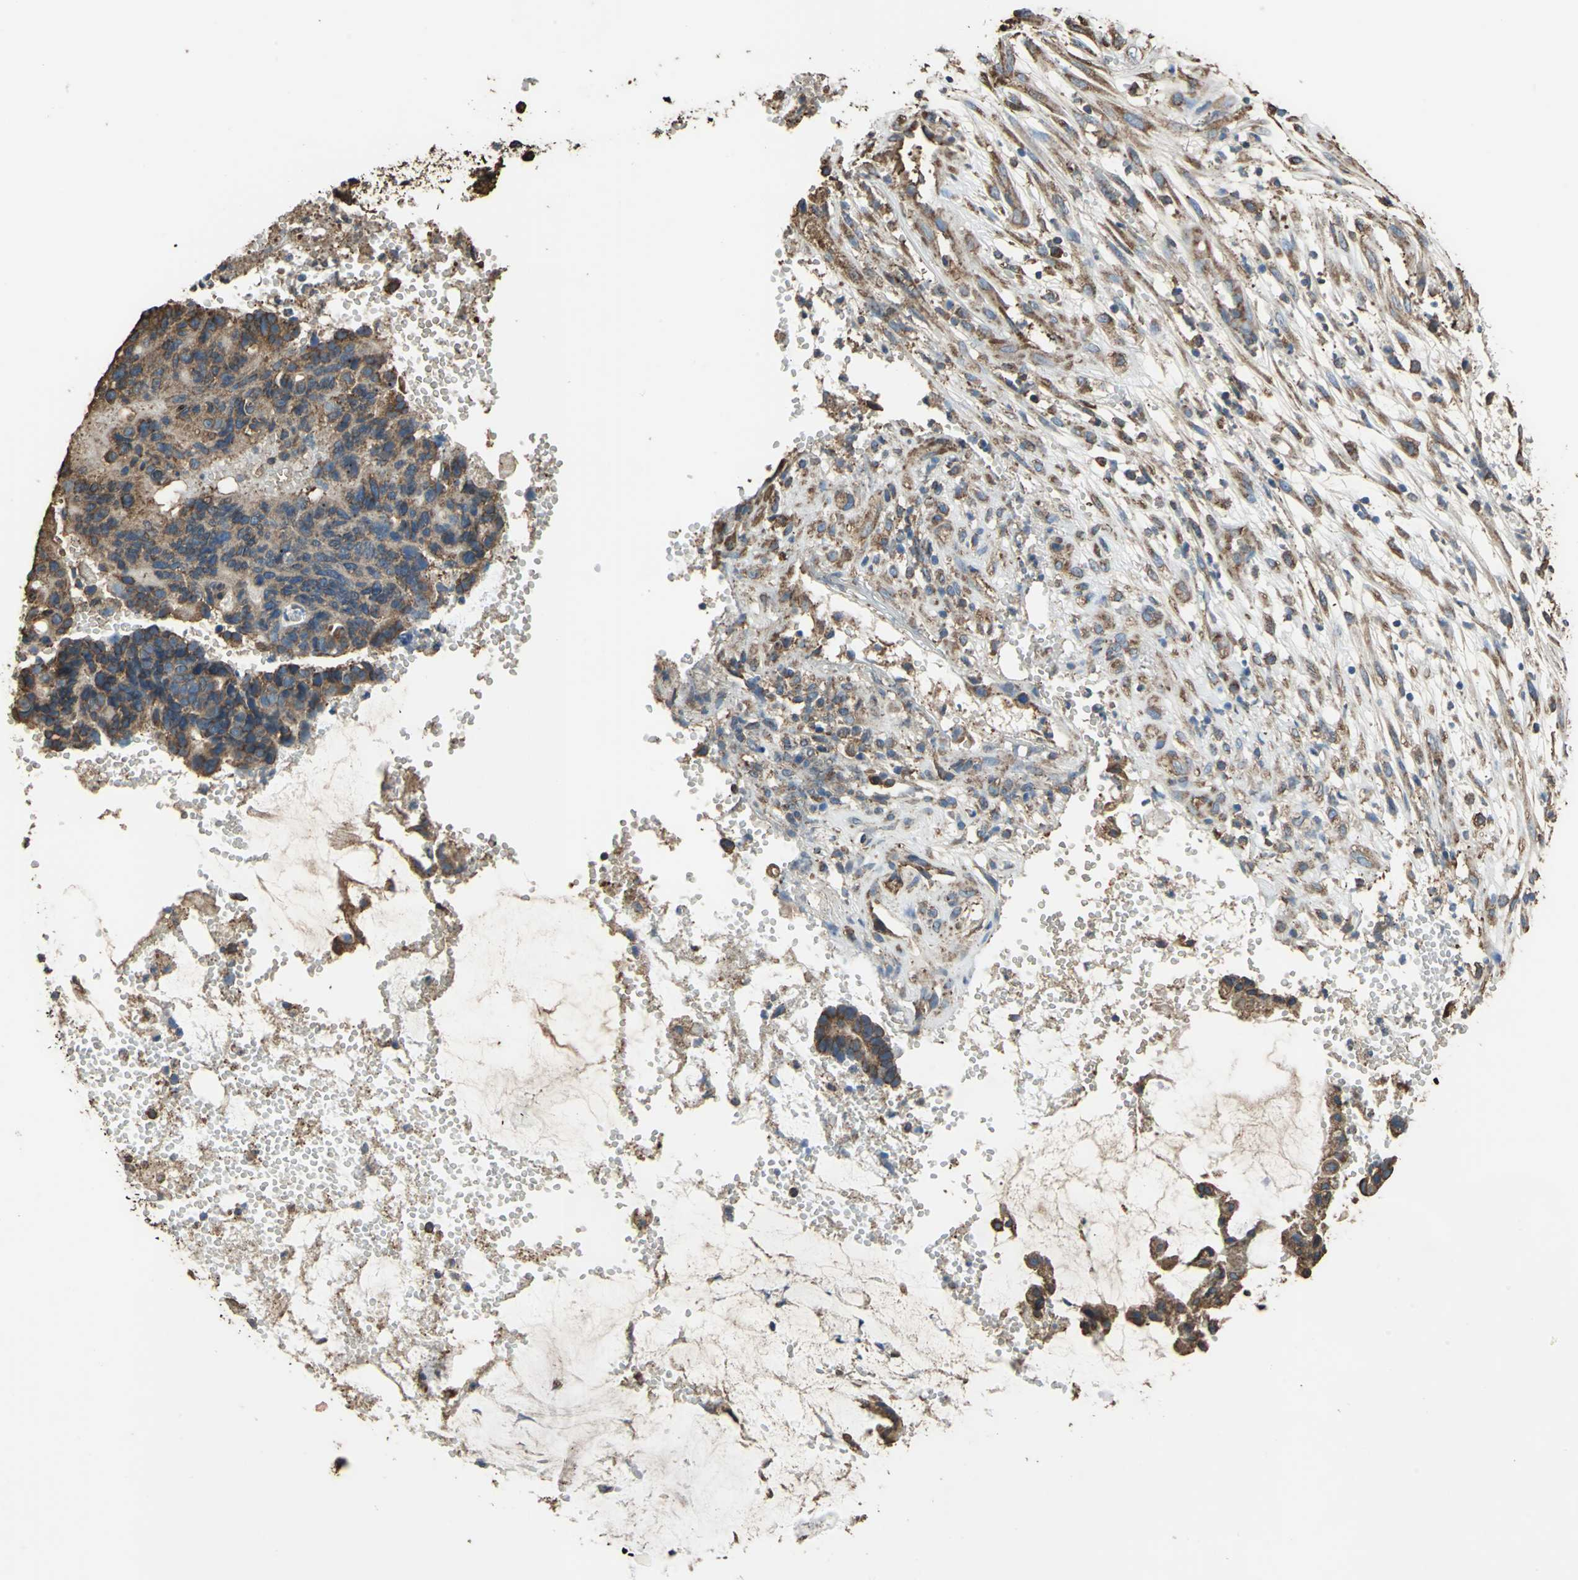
{"staining": {"intensity": "strong", "quantity": ">75%", "location": "cytoplasmic/membranous"}, "tissue": "colorectal cancer", "cell_type": "Tumor cells", "image_type": "cancer", "snomed": [{"axis": "morphology", "description": "Adenocarcinoma, NOS"}, {"axis": "topography", "description": "Colon"}], "caption": "Immunohistochemical staining of adenocarcinoma (colorectal) demonstrates strong cytoplasmic/membranous protein positivity in about >75% of tumor cells.", "gene": "GPANK1", "patient": {"sex": "female", "age": 57}}